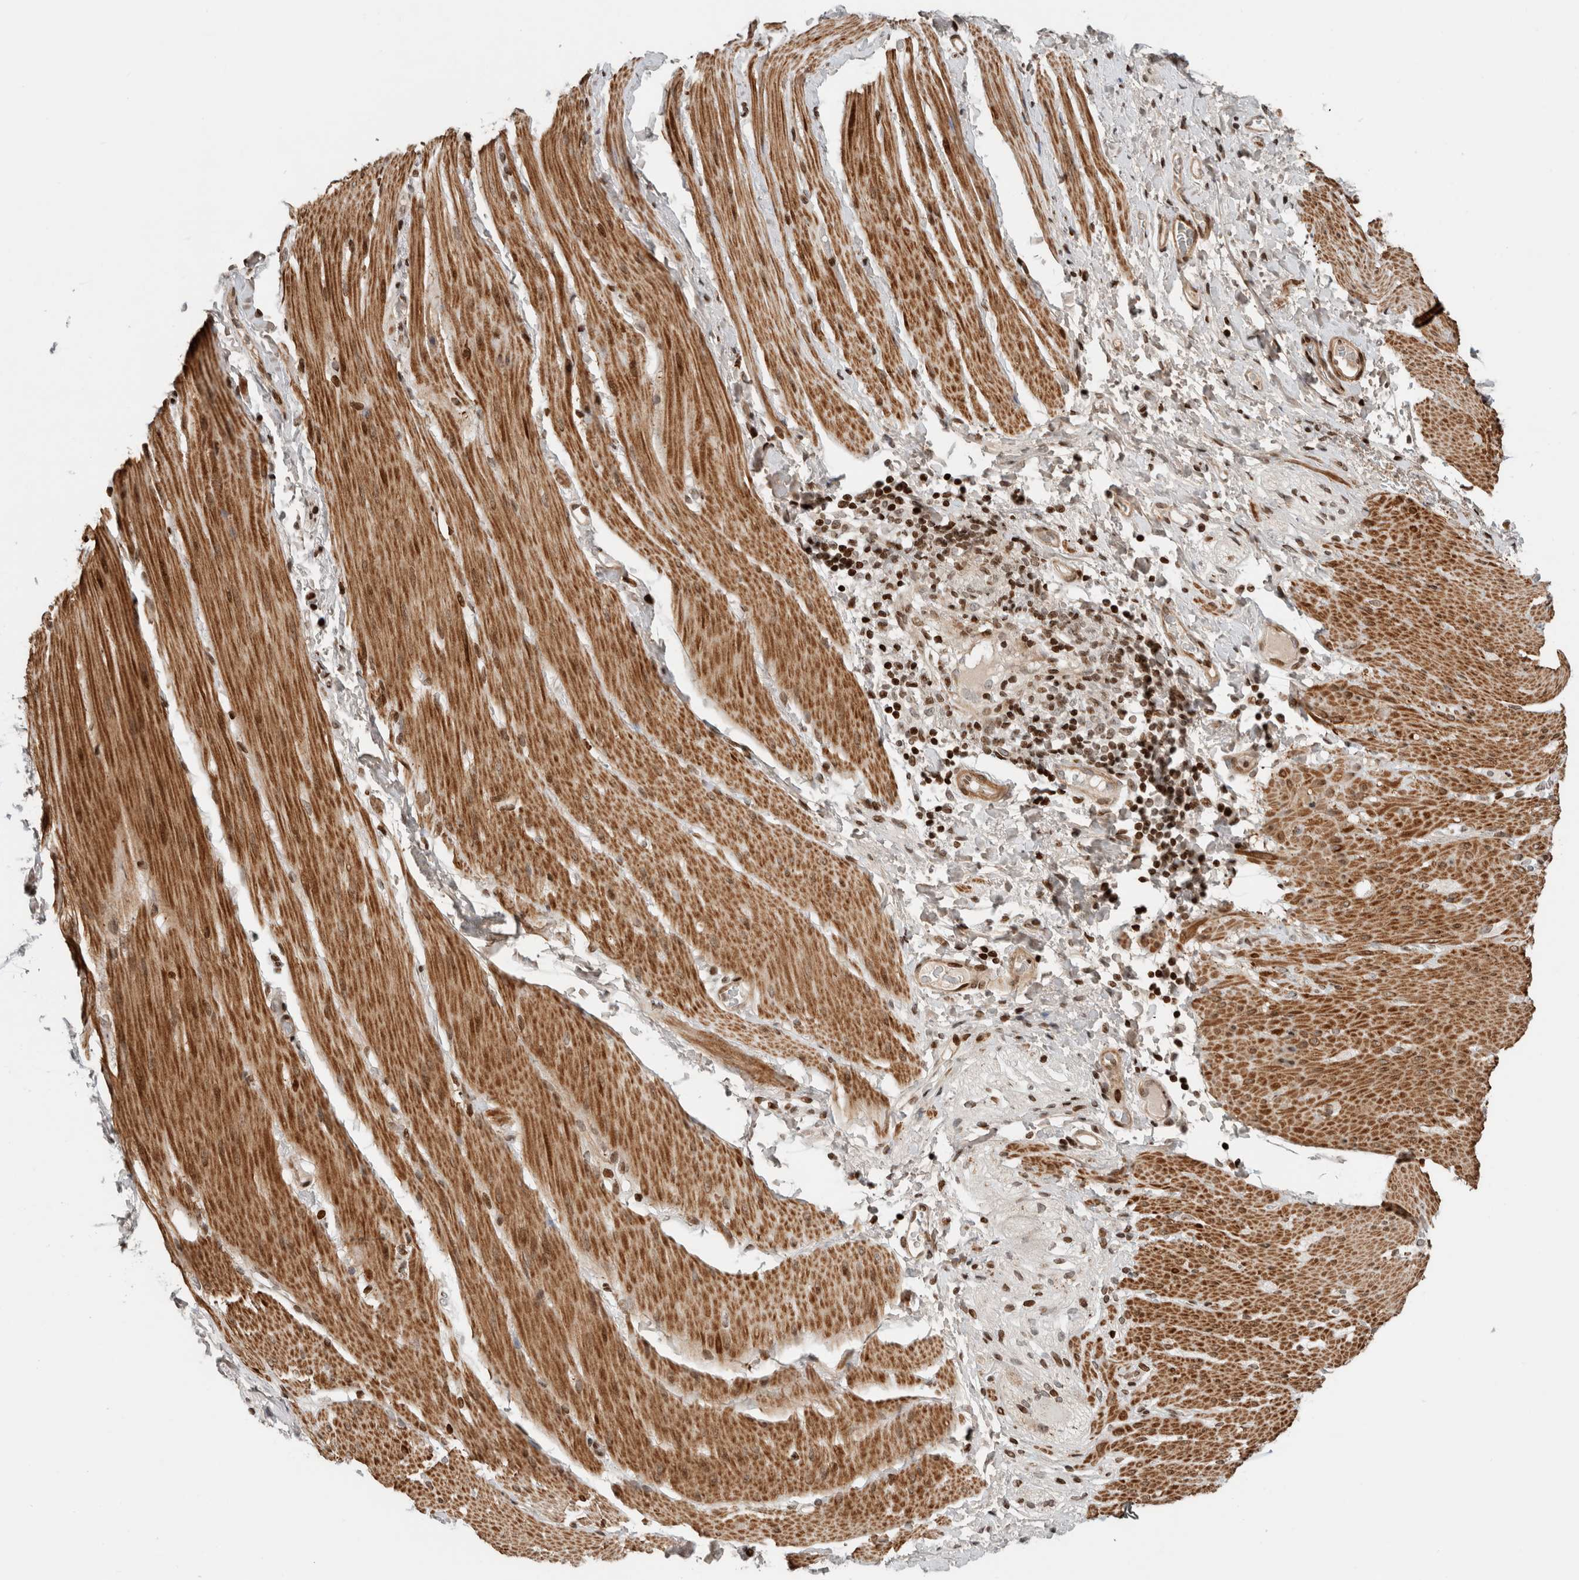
{"staining": {"intensity": "moderate", "quantity": ">75%", "location": "cytoplasmic/membranous"}, "tissue": "smooth muscle", "cell_type": "Smooth muscle cells", "image_type": "normal", "snomed": [{"axis": "morphology", "description": "Normal tissue, NOS"}, {"axis": "topography", "description": "Smooth muscle"}, {"axis": "topography", "description": "Small intestine"}], "caption": "Immunohistochemical staining of unremarkable smooth muscle reveals >75% levels of moderate cytoplasmic/membranous protein positivity in approximately >75% of smooth muscle cells. (Brightfield microscopy of DAB IHC at high magnification).", "gene": "GINS4", "patient": {"sex": "female", "age": 84}}